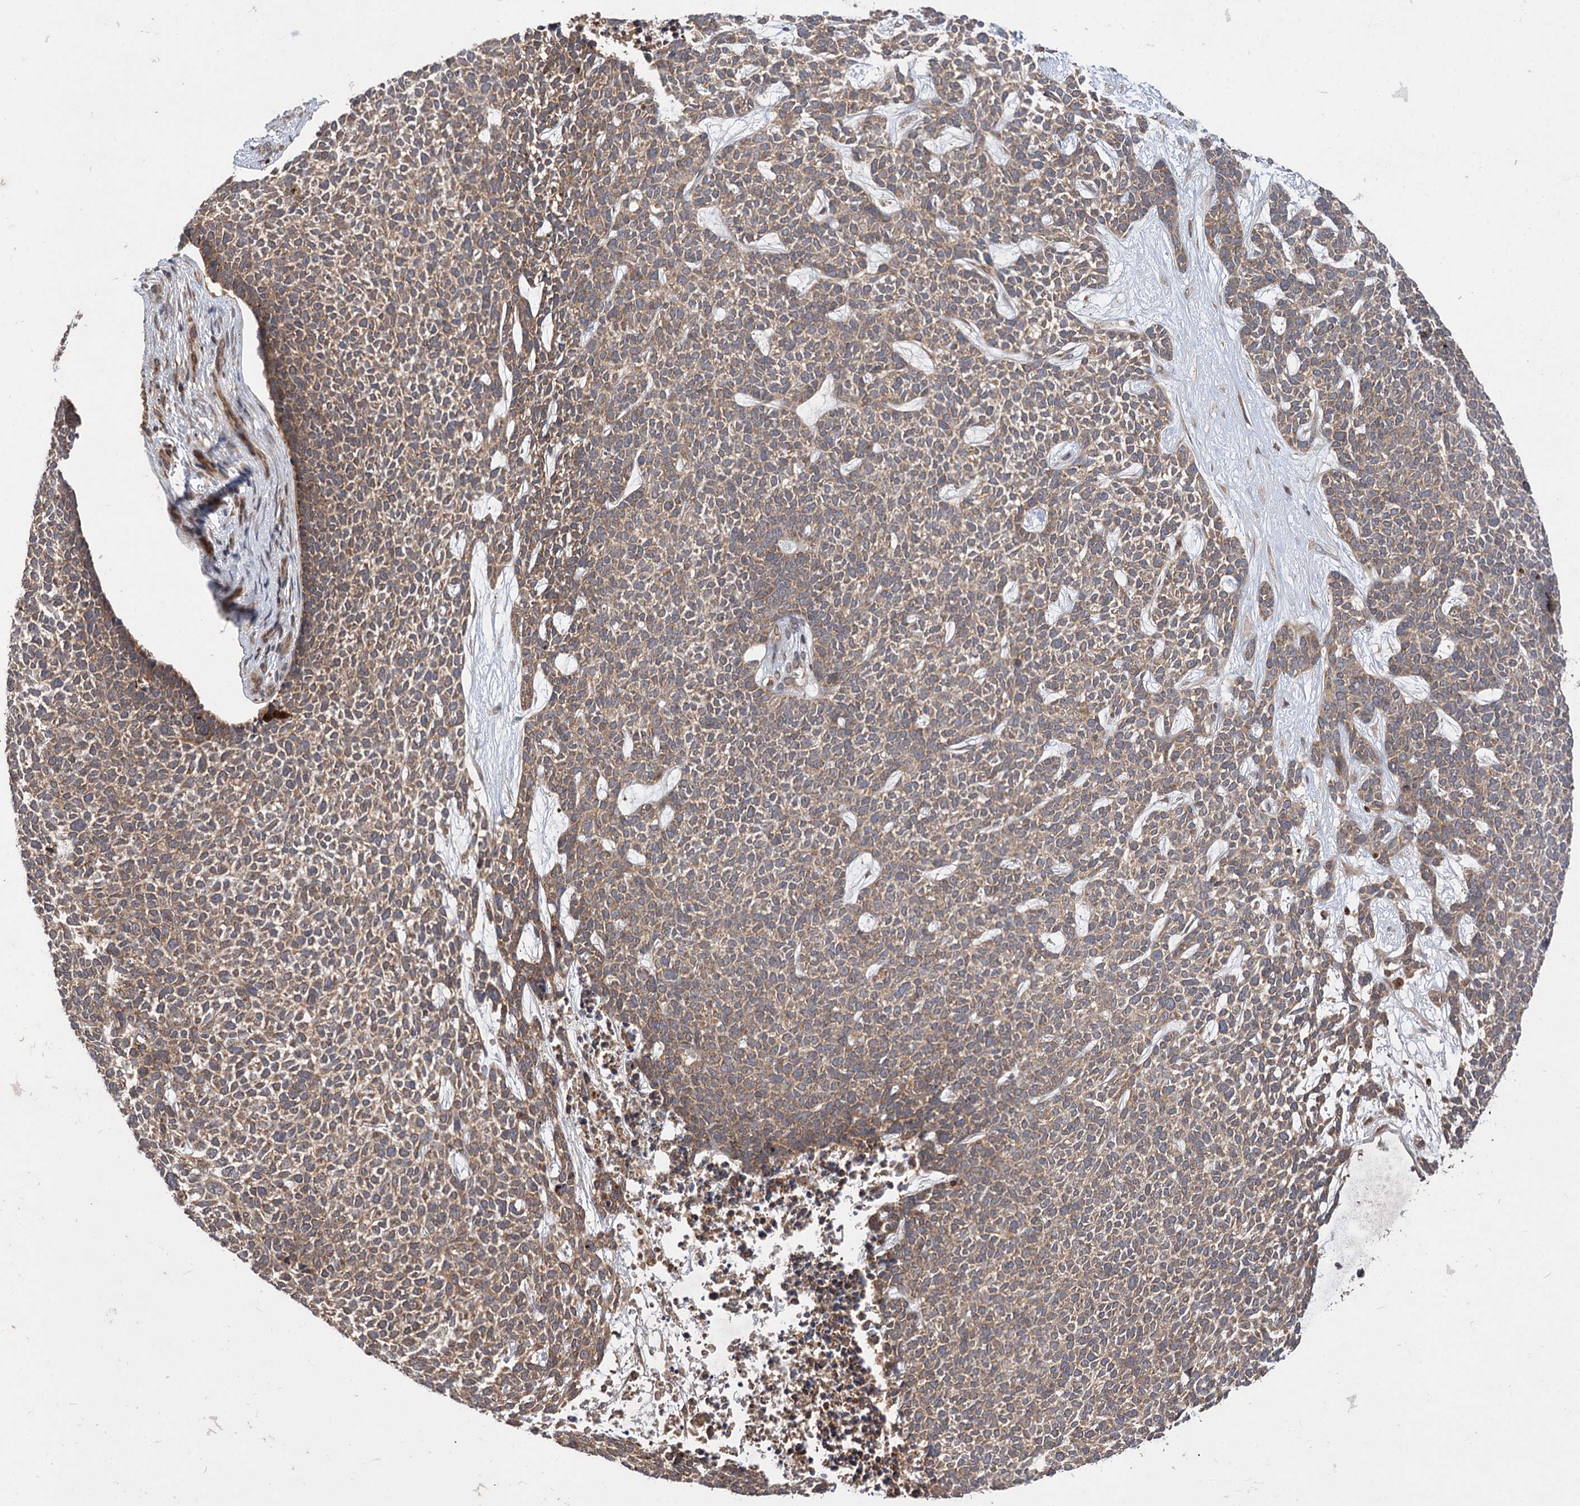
{"staining": {"intensity": "moderate", "quantity": ">75%", "location": "cytoplasmic/membranous"}, "tissue": "skin cancer", "cell_type": "Tumor cells", "image_type": "cancer", "snomed": [{"axis": "morphology", "description": "Basal cell carcinoma"}, {"axis": "topography", "description": "Skin"}], "caption": "A brown stain shows moderate cytoplasmic/membranous positivity of a protein in human skin cancer (basal cell carcinoma) tumor cells. (DAB (3,3'-diaminobenzidine) = brown stain, brightfield microscopy at high magnification).", "gene": "FBXW8", "patient": {"sex": "female", "age": 84}}